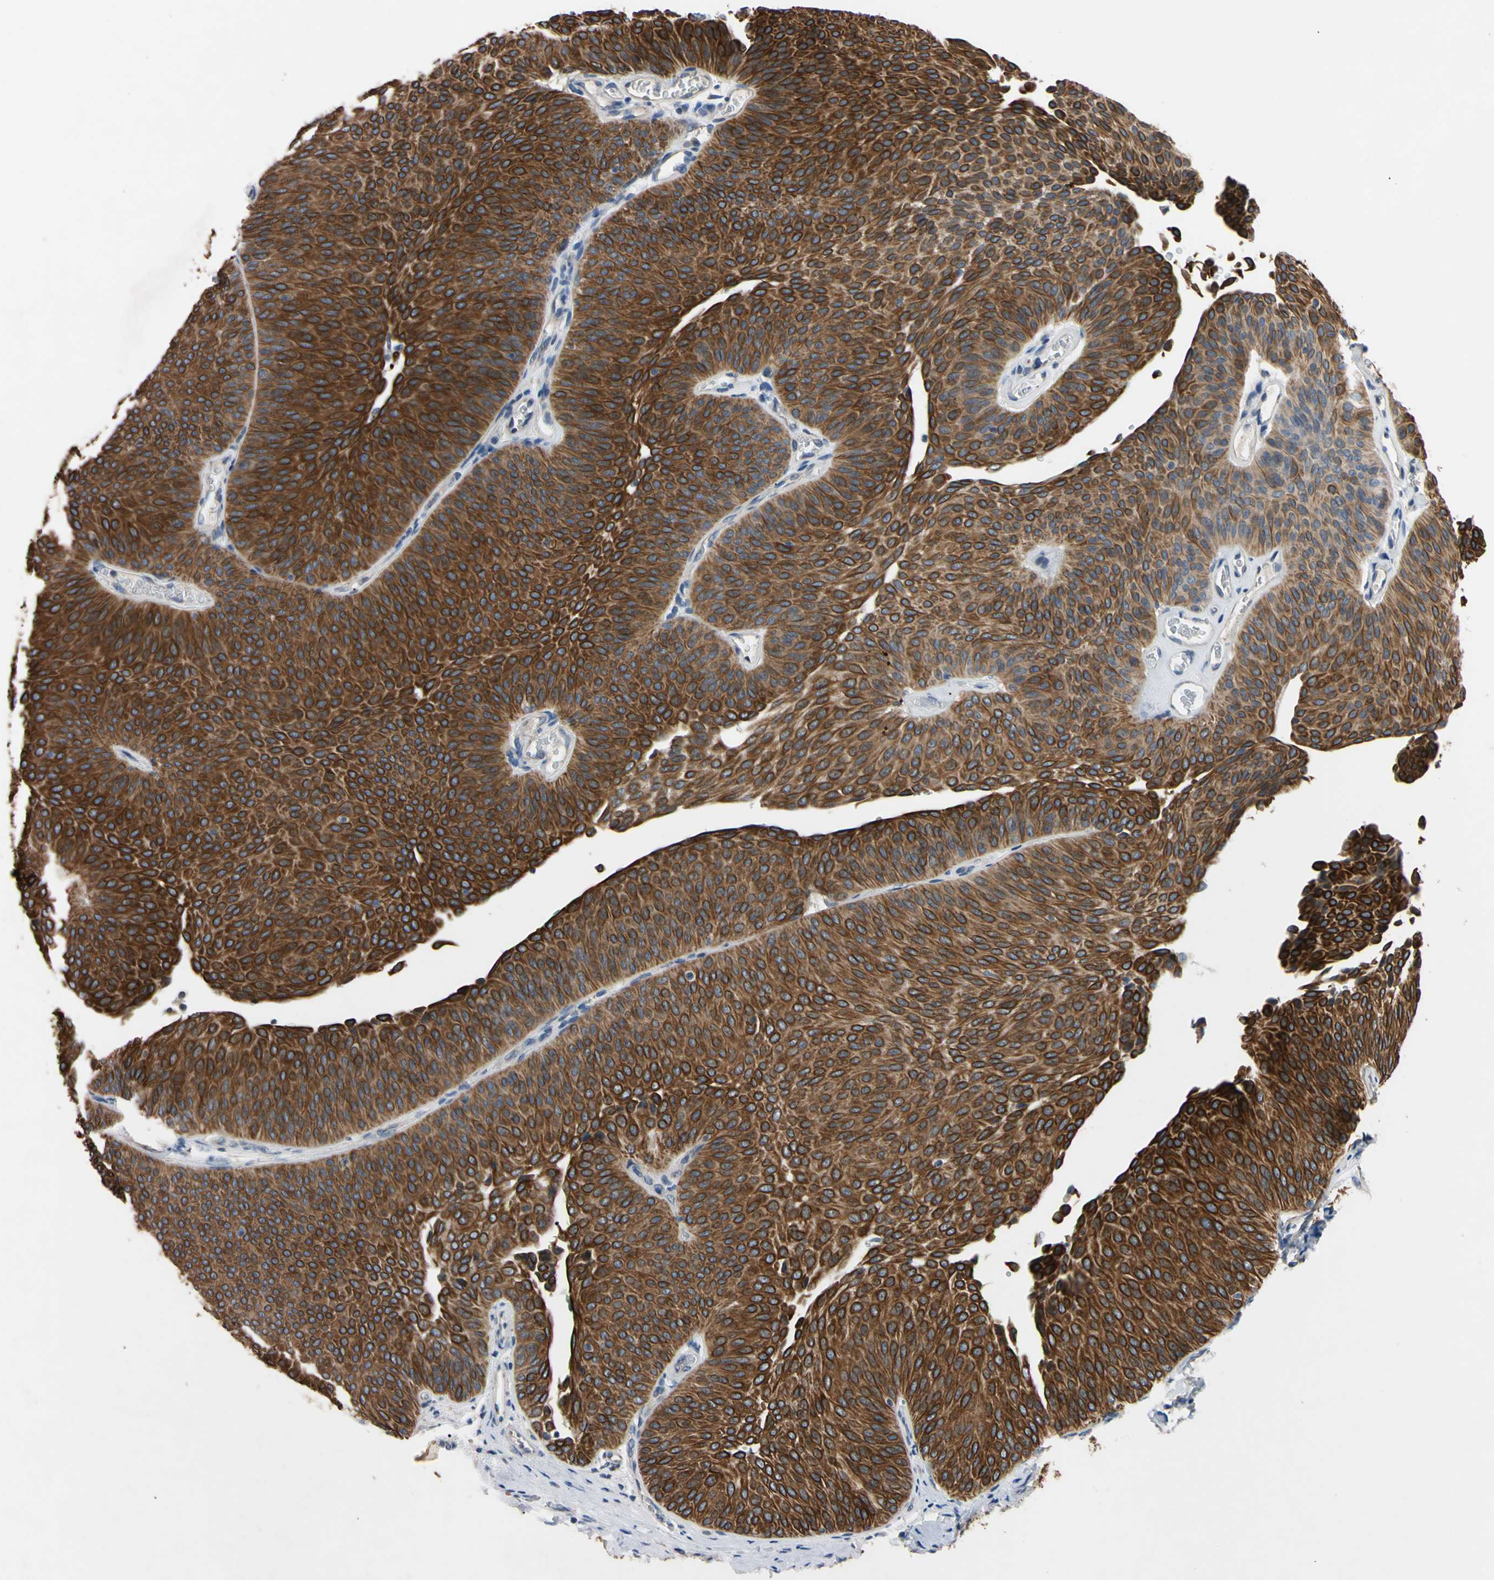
{"staining": {"intensity": "strong", "quantity": ">75%", "location": "cytoplasmic/membranous"}, "tissue": "urothelial cancer", "cell_type": "Tumor cells", "image_type": "cancer", "snomed": [{"axis": "morphology", "description": "Urothelial carcinoma, Low grade"}, {"axis": "topography", "description": "Urinary bladder"}], "caption": "IHC photomicrograph of human urothelial carcinoma (low-grade) stained for a protein (brown), which displays high levels of strong cytoplasmic/membranous expression in about >75% of tumor cells.", "gene": "PNKD", "patient": {"sex": "female", "age": 60}}